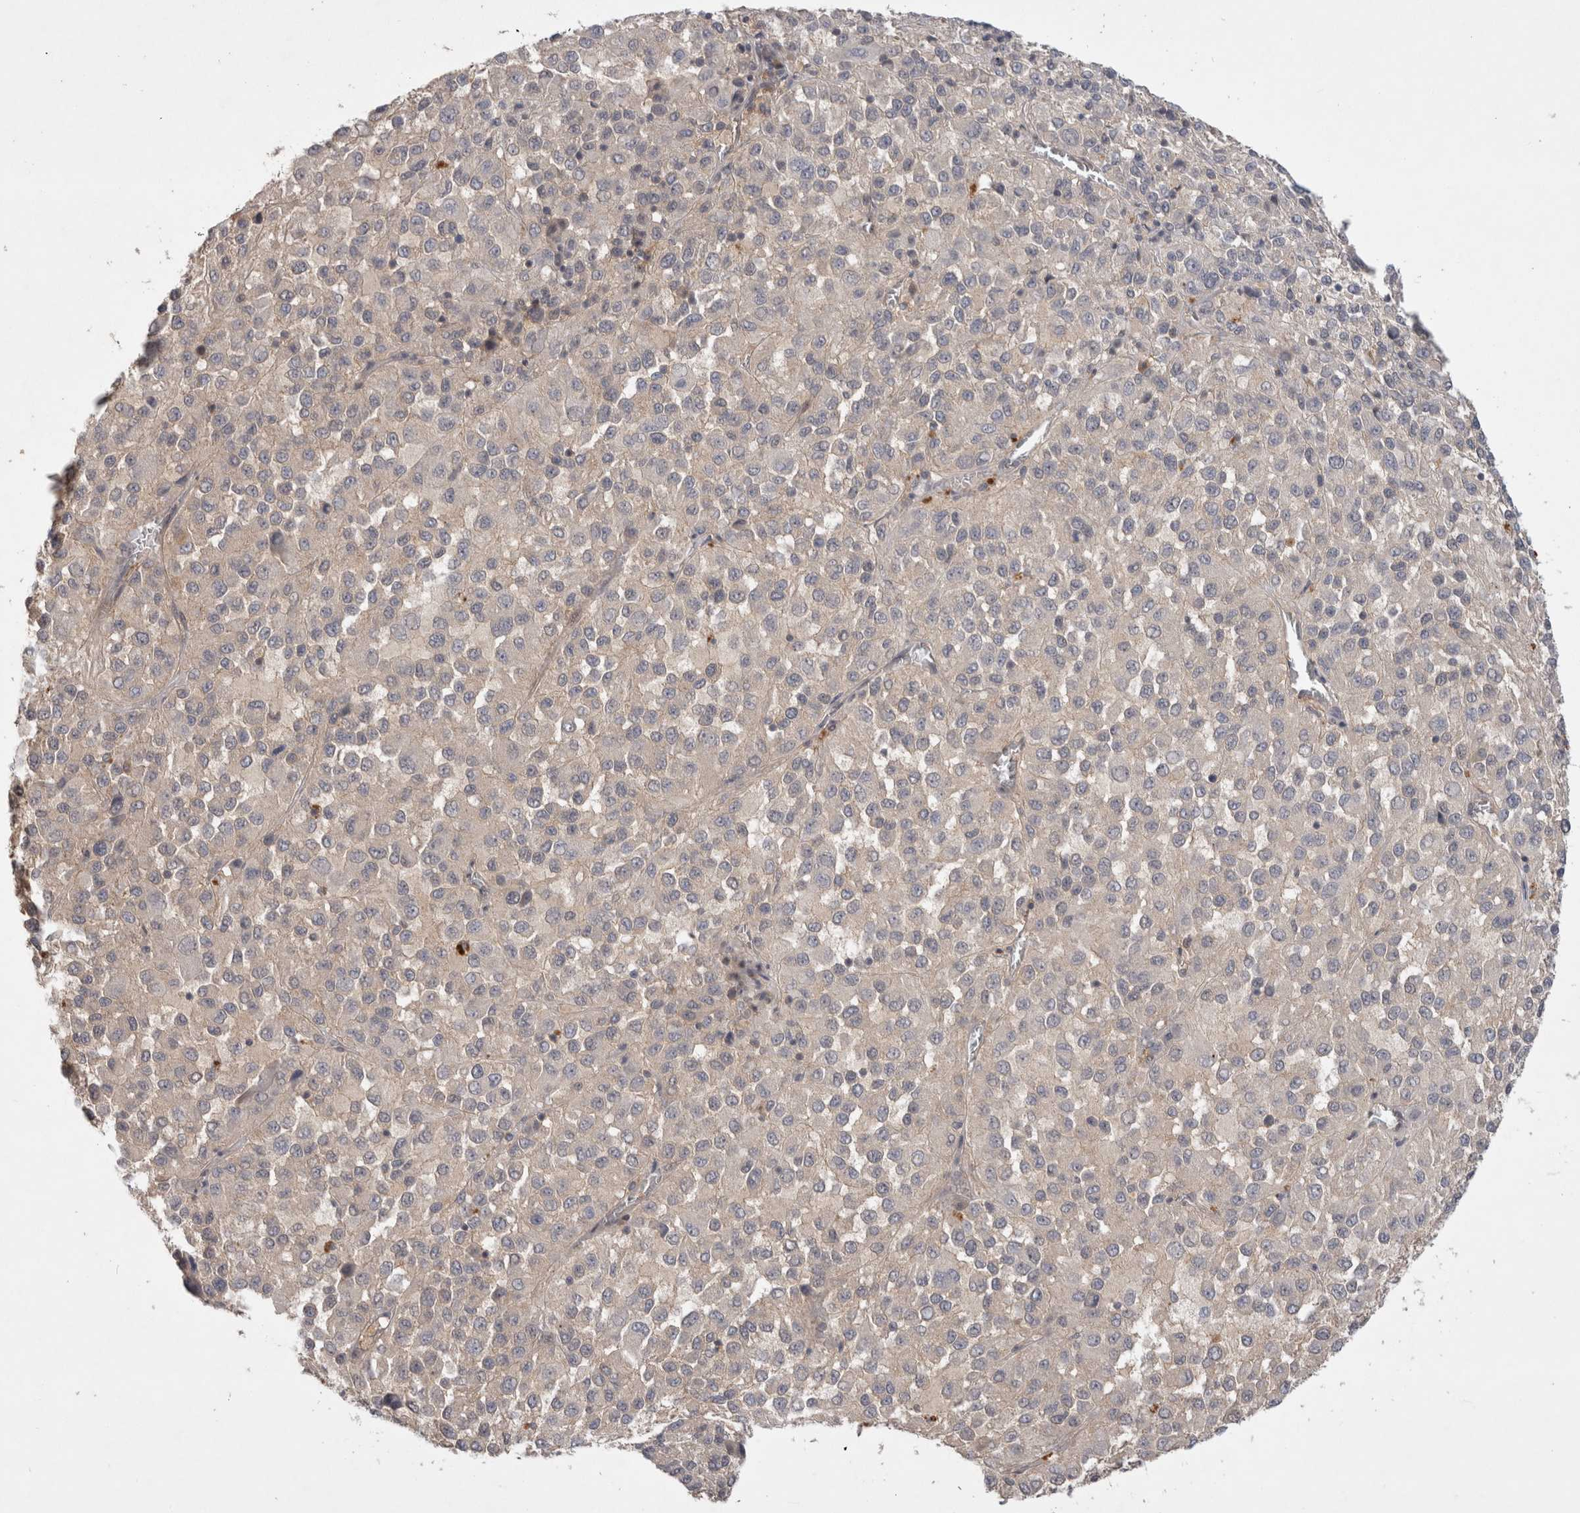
{"staining": {"intensity": "negative", "quantity": "none", "location": "none"}, "tissue": "melanoma", "cell_type": "Tumor cells", "image_type": "cancer", "snomed": [{"axis": "morphology", "description": "Malignant melanoma, Metastatic site"}, {"axis": "topography", "description": "Lung"}], "caption": "This is a histopathology image of immunohistochemistry (IHC) staining of melanoma, which shows no staining in tumor cells. (IHC, brightfield microscopy, high magnification).", "gene": "CERS3", "patient": {"sex": "male", "age": 64}}